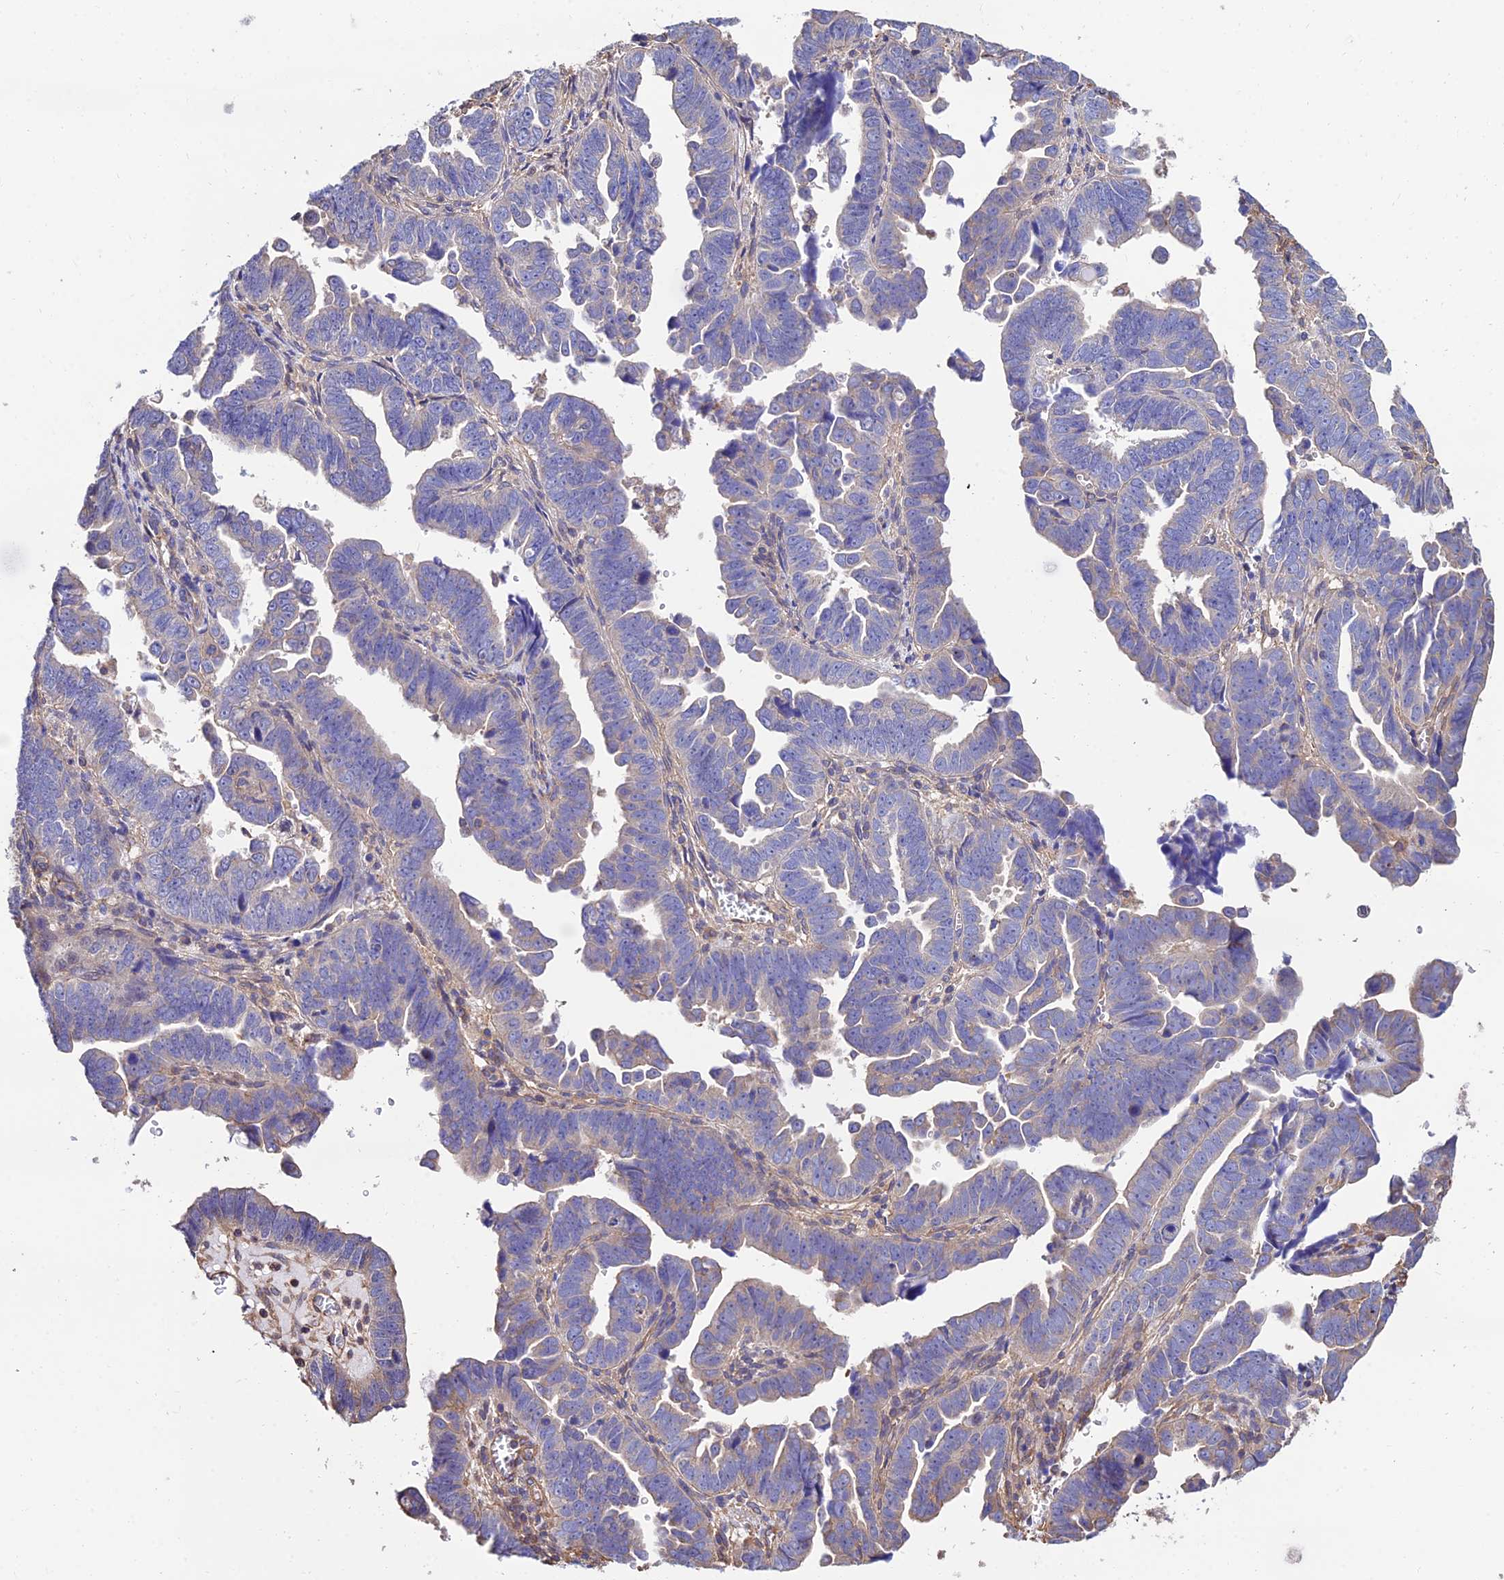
{"staining": {"intensity": "negative", "quantity": "none", "location": "none"}, "tissue": "endometrial cancer", "cell_type": "Tumor cells", "image_type": "cancer", "snomed": [{"axis": "morphology", "description": "Adenocarcinoma, NOS"}, {"axis": "topography", "description": "Endometrium"}], "caption": "Tumor cells show no significant expression in endometrial cancer.", "gene": "CALM2", "patient": {"sex": "female", "age": 75}}